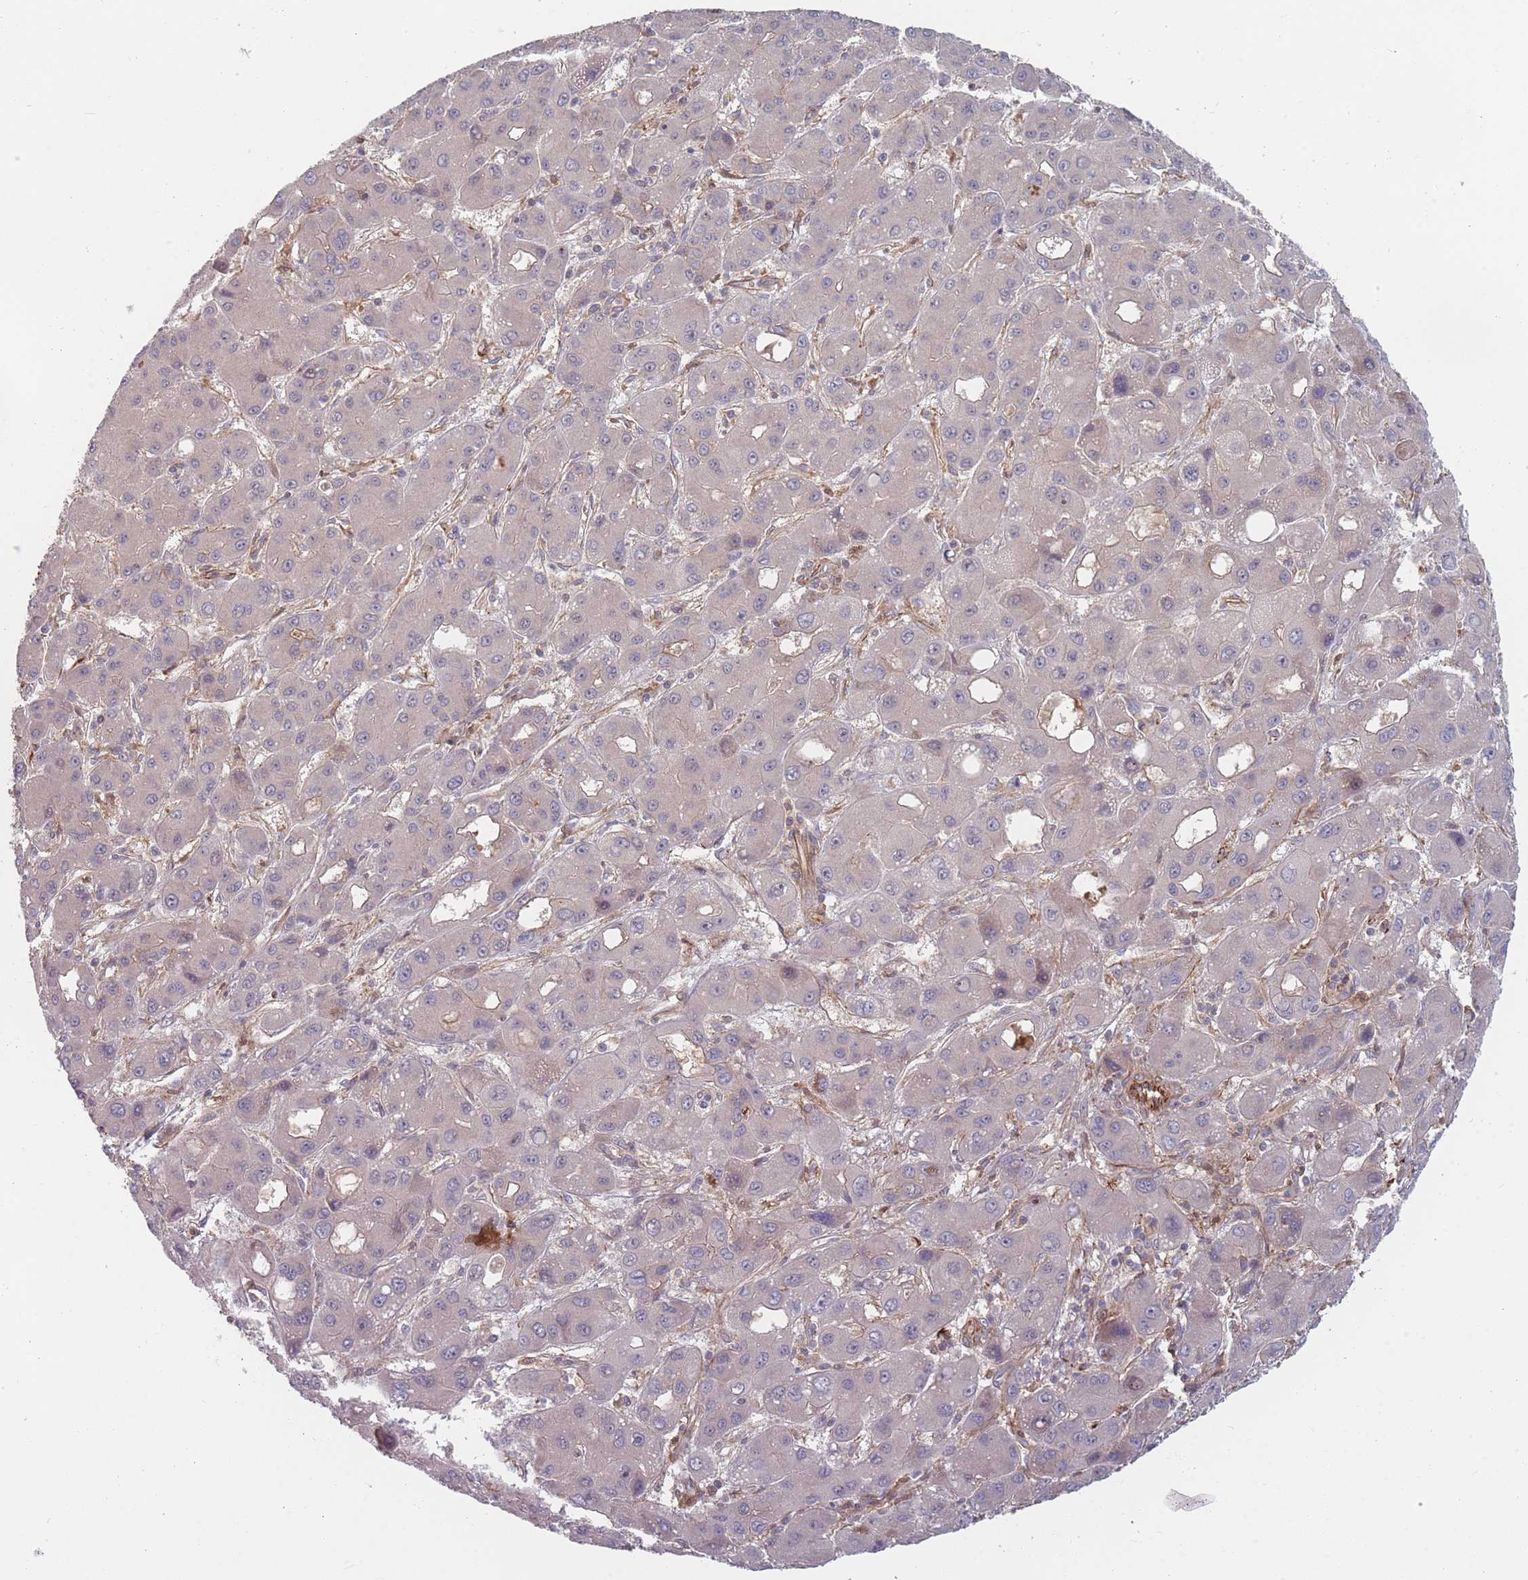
{"staining": {"intensity": "negative", "quantity": "none", "location": "none"}, "tissue": "liver cancer", "cell_type": "Tumor cells", "image_type": "cancer", "snomed": [{"axis": "morphology", "description": "Carcinoma, Hepatocellular, NOS"}, {"axis": "topography", "description": "Liver"}], "caption": "Protein analysis of hepatocellular carcinoma (liver) demonstrates no significant staining in tumor cells.", "gene": "EEF1AKMT2", "patient": {"sex": "male", "age": 55}}